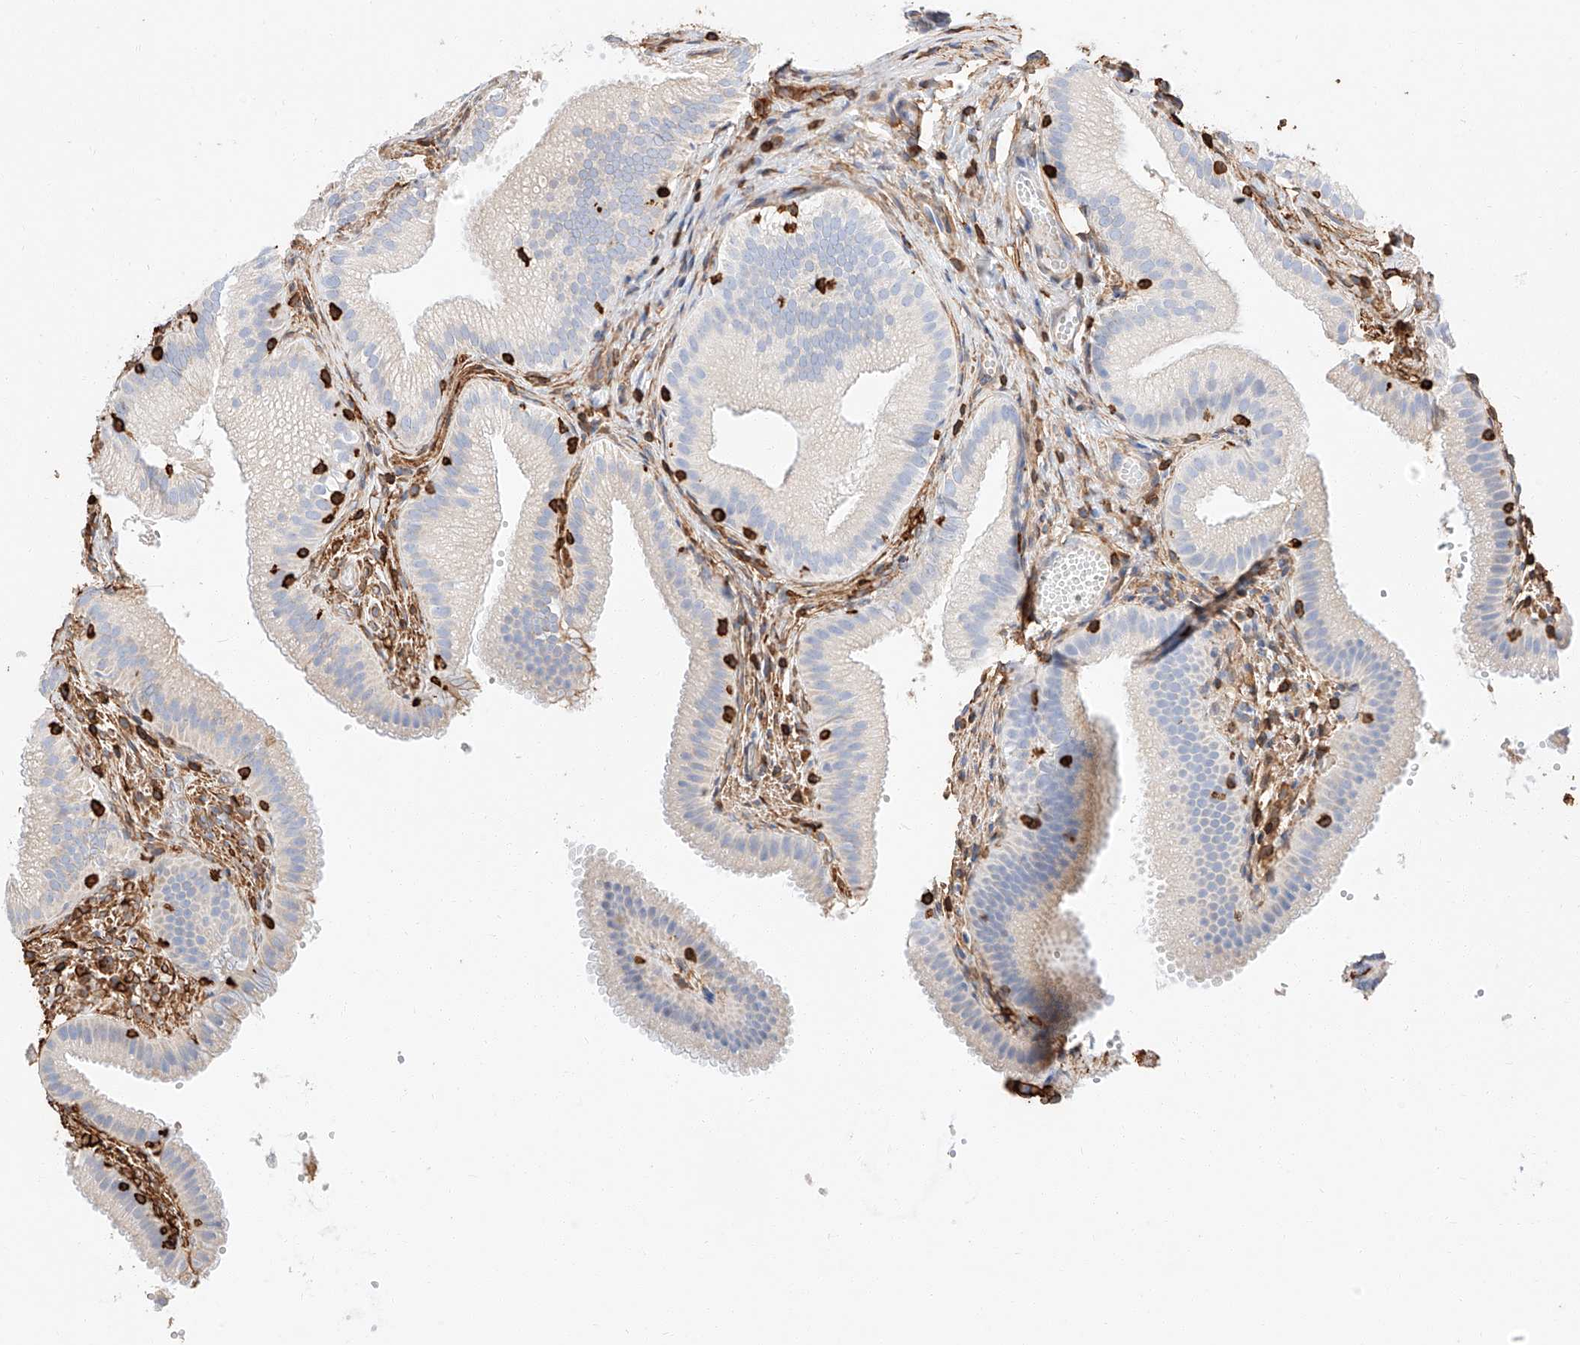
{"staining": {"intensity": "negative", "quantity": "none", "location": "none"}, "tissue": "gallbladder", "cell_type": "Glandular cells", "image_type": "normal", "snomed": [{"axis": "morphology", "description": "Normal tissue, NOS"}, {"axis": "topography", "description": "Gallbladder"}], "caption": "Glandular cells are negative for protein expression in normal human gallbladder. The staining is performed using DAB brown chromogen with nuclei counter-stained in using hematoxylin.", "gene": "WFS1", "patient": {"sex": "female", "age": 30}}